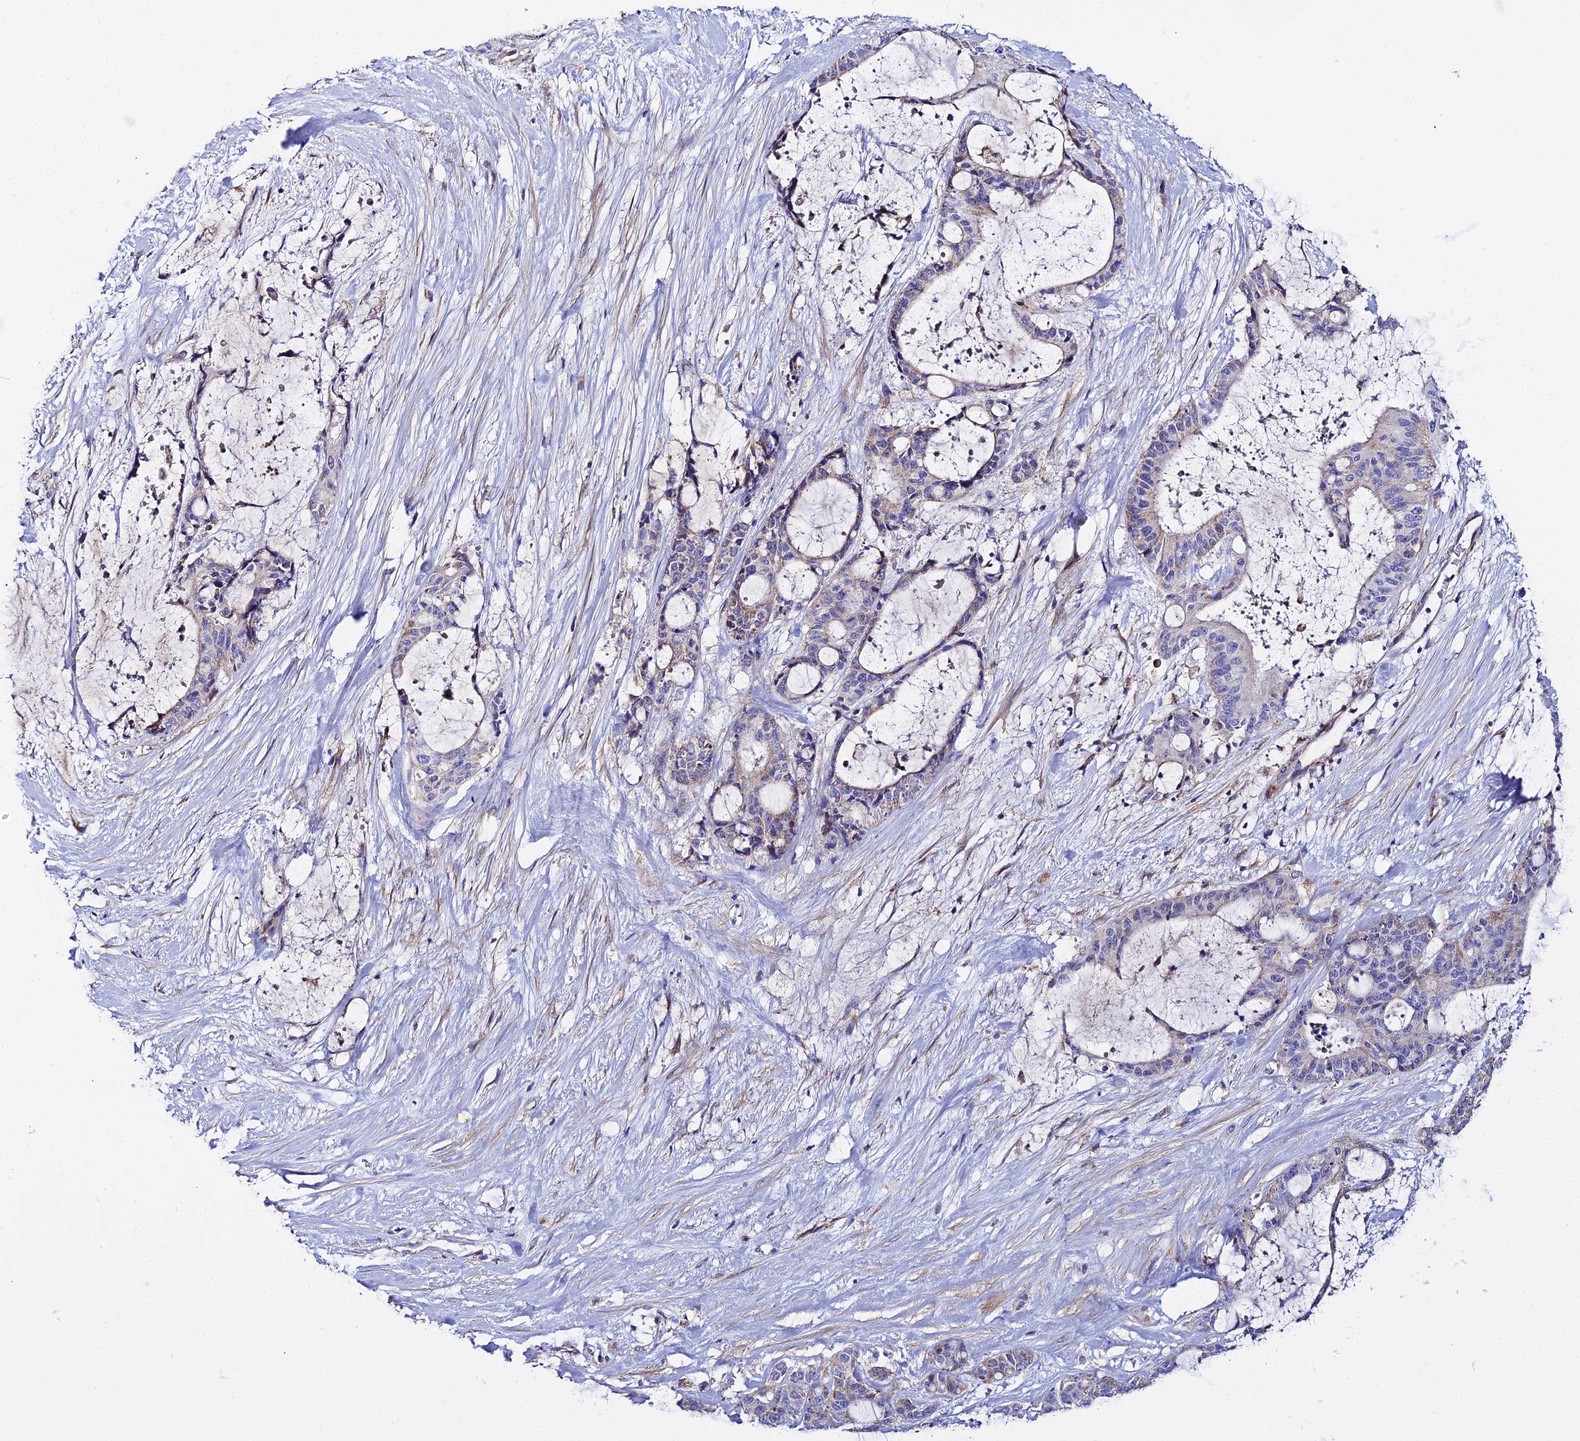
{"staining": {"intensity": "weak", "quantity": "25%-75%", "location": "cytoplasmic/membranous"}, "tissue": "liver cancer", "cell_type": "Tumor cells", "image_type": "cancer", "snomed": [{"axis": "morphology", "description": "Normal tissue, NOS"}, {"axis": "morphology", "description": "Cholangiocarcinoma"}, {"axis": "topography", "description": "Liver"}, {"axis": "topography", "description": "Peripheral nerve tissue"}], "caption": "Tumor cells exhibit low levels of weak cytoplasmic/membranous expression in approximately 25%-75% of cells in liver cholangiocarcinoma. (DAB (3,3'-diaminobenzidine) IHC with brightfield microscopy, high magnification).", "gene": "ACOT2", "patient": {"sex": "female", "age": 73}}